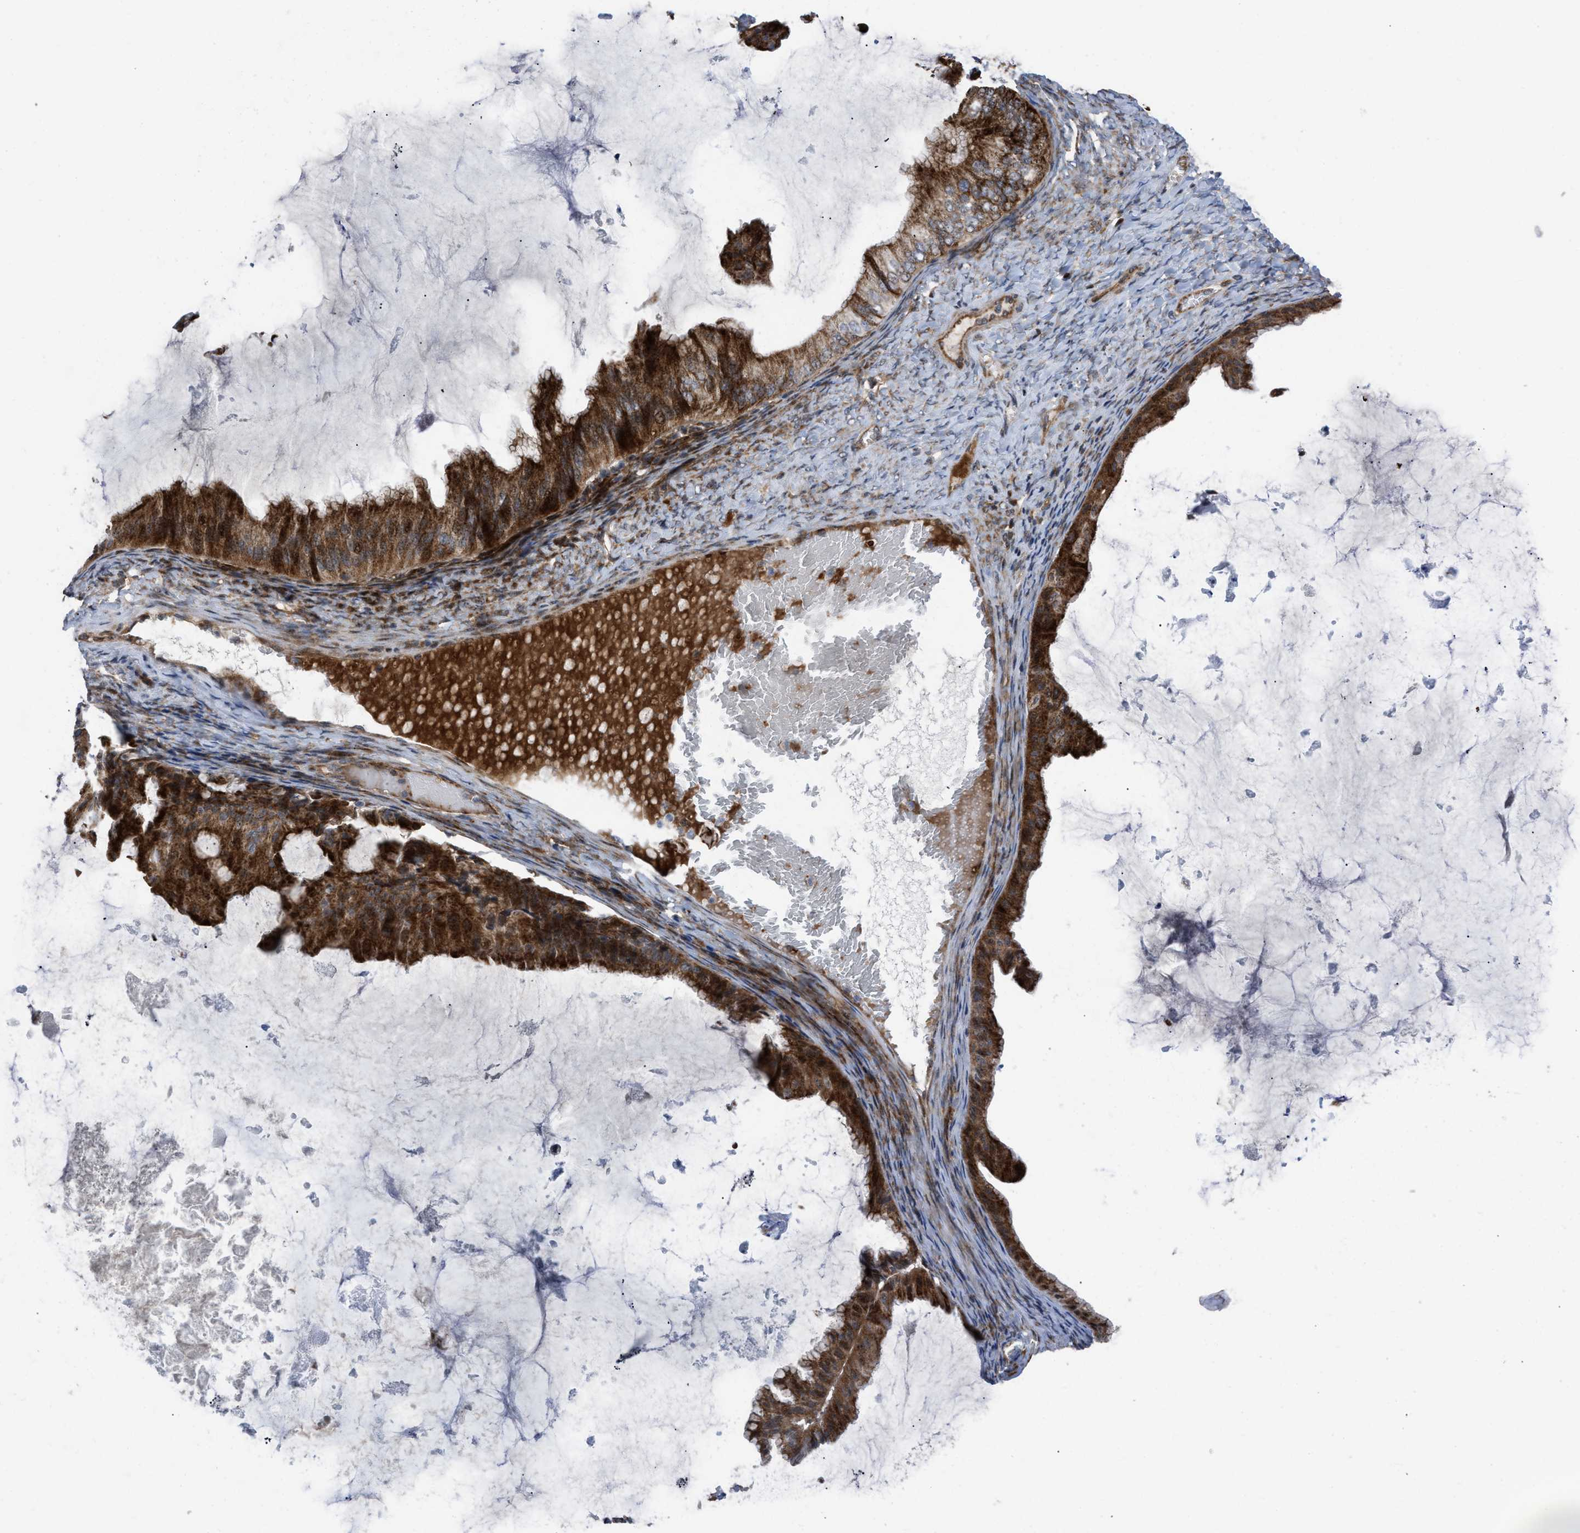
{"staining": {"intensity": "strong", "quantity": ">75%", "location": "cytoplasmic/membranous"}, "tissue": "ovarian cancer", "cell_type": "Tumor cells", "image_type": "cancer", "snomed": [{"axis": "morphology", "description": "Cystadenocarcinoma, mucinous, NOS"}, {"axis": "topography", "description": "Ovary"}], "caption": "The micrograph demonstrates a brown stain indicating the presence of a protein in the cytoplasmic/membranous of tumor cells in ovarian cancer.", "gene": "AP3M2", "patient": {"sex": "female", "age": 61}}